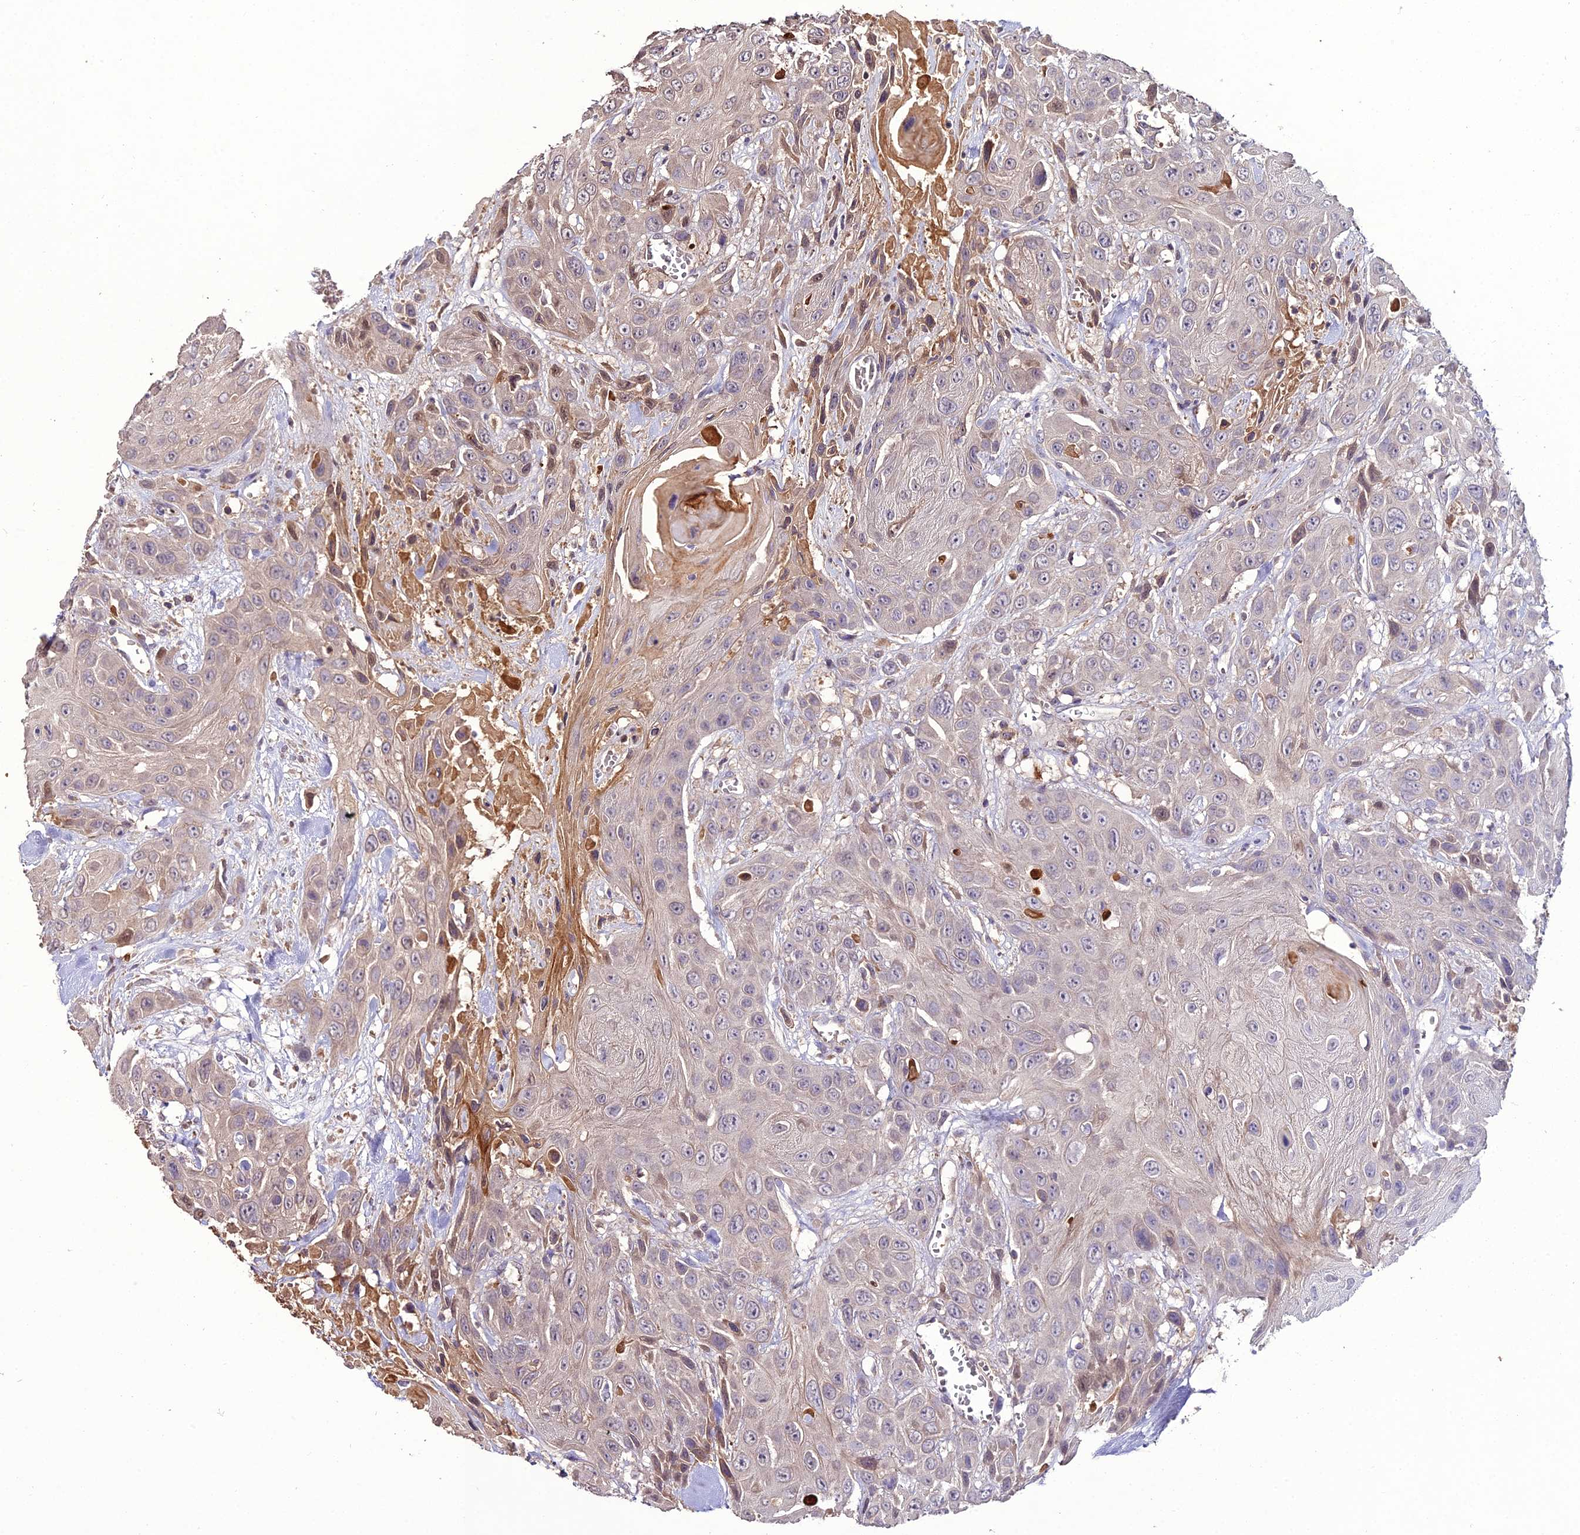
{"staining": {"intensity": "negative", "quantity": "none", "location": "none"}, "tissue": "head and neck cancer", "cell_type": "Tumor cells", "image_type": "cancer", "snomed": [{"axis": "morphology", "description": "Squamous cell carcinoma, NOS"}, {"axis": "topography", "description": "Head-Neck"}], "caption": "Image shows no protein positivity in tumor cells of head and neck cancer tissue. (Stains: DAB immunohistochemistry (IHC) with hematoxylin counter stain, Microscopy: brightfield microscopy at high magnification).", "gene": "KCTD16", "patient": {"sex": "male", "age": 81}}